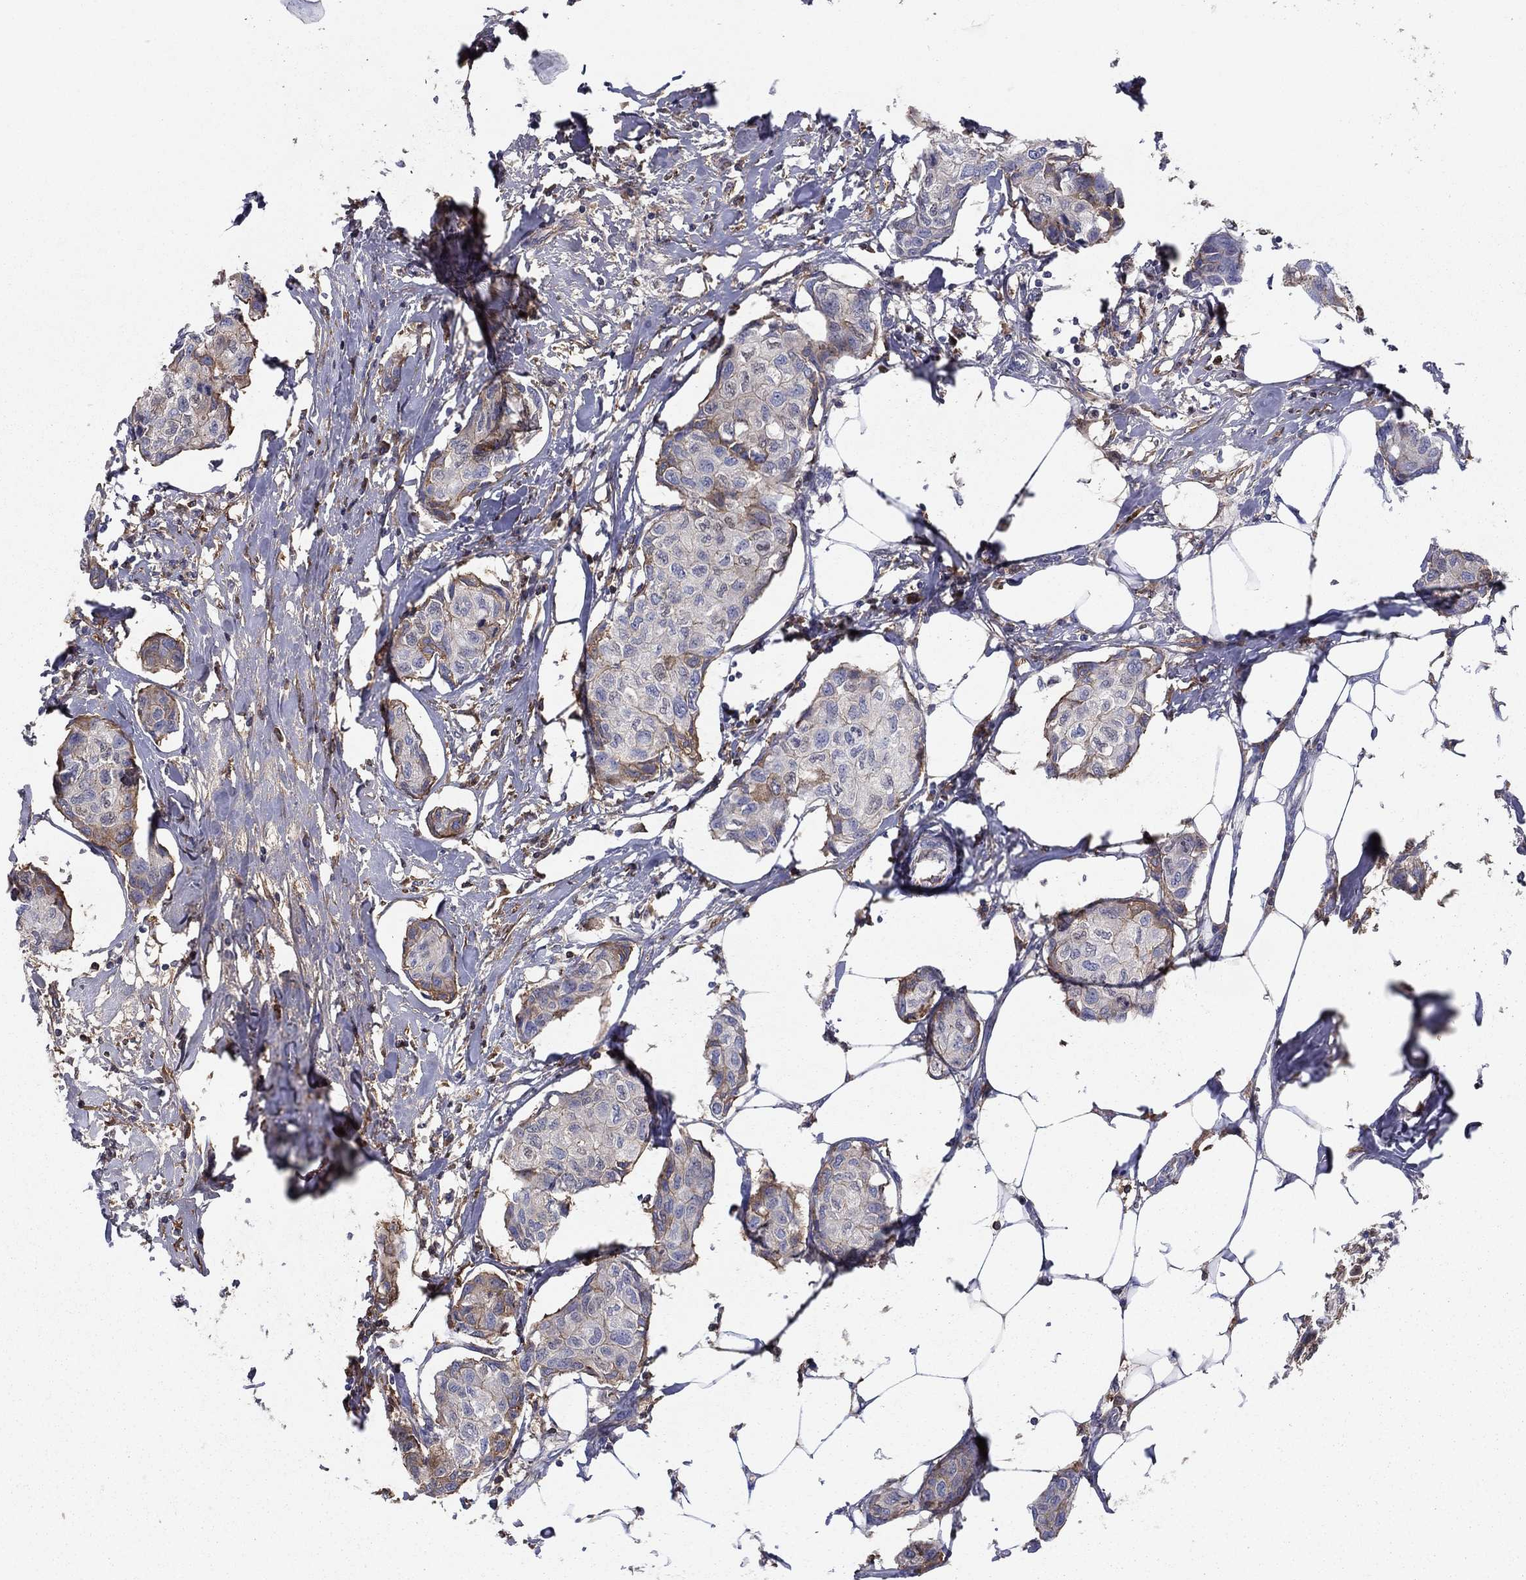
{"staining": {"intensity": "weak", "quantity": "25%-75%", "location": "cytoplasmic/membranous"}, "tissue": "breast cancer", "cell_type": "Tumor cells", "image_type": "cancer", "snomed": [{"axis": "morphology", "description": "Duct carcinoma"}, {"axis": "topography", "description": "Breast"}], "caption": "IHC photomicrograph of neoplastic tissue: human breast cancer stained using IHC reveals low levels of weak protein expression localized specifically in the cytoplasmic/membranous of tumor cells, appearing as a cytoplasmic/membranous brown color.", "gene": "HPX", "patient": {"sex": "female", "age": 80}}